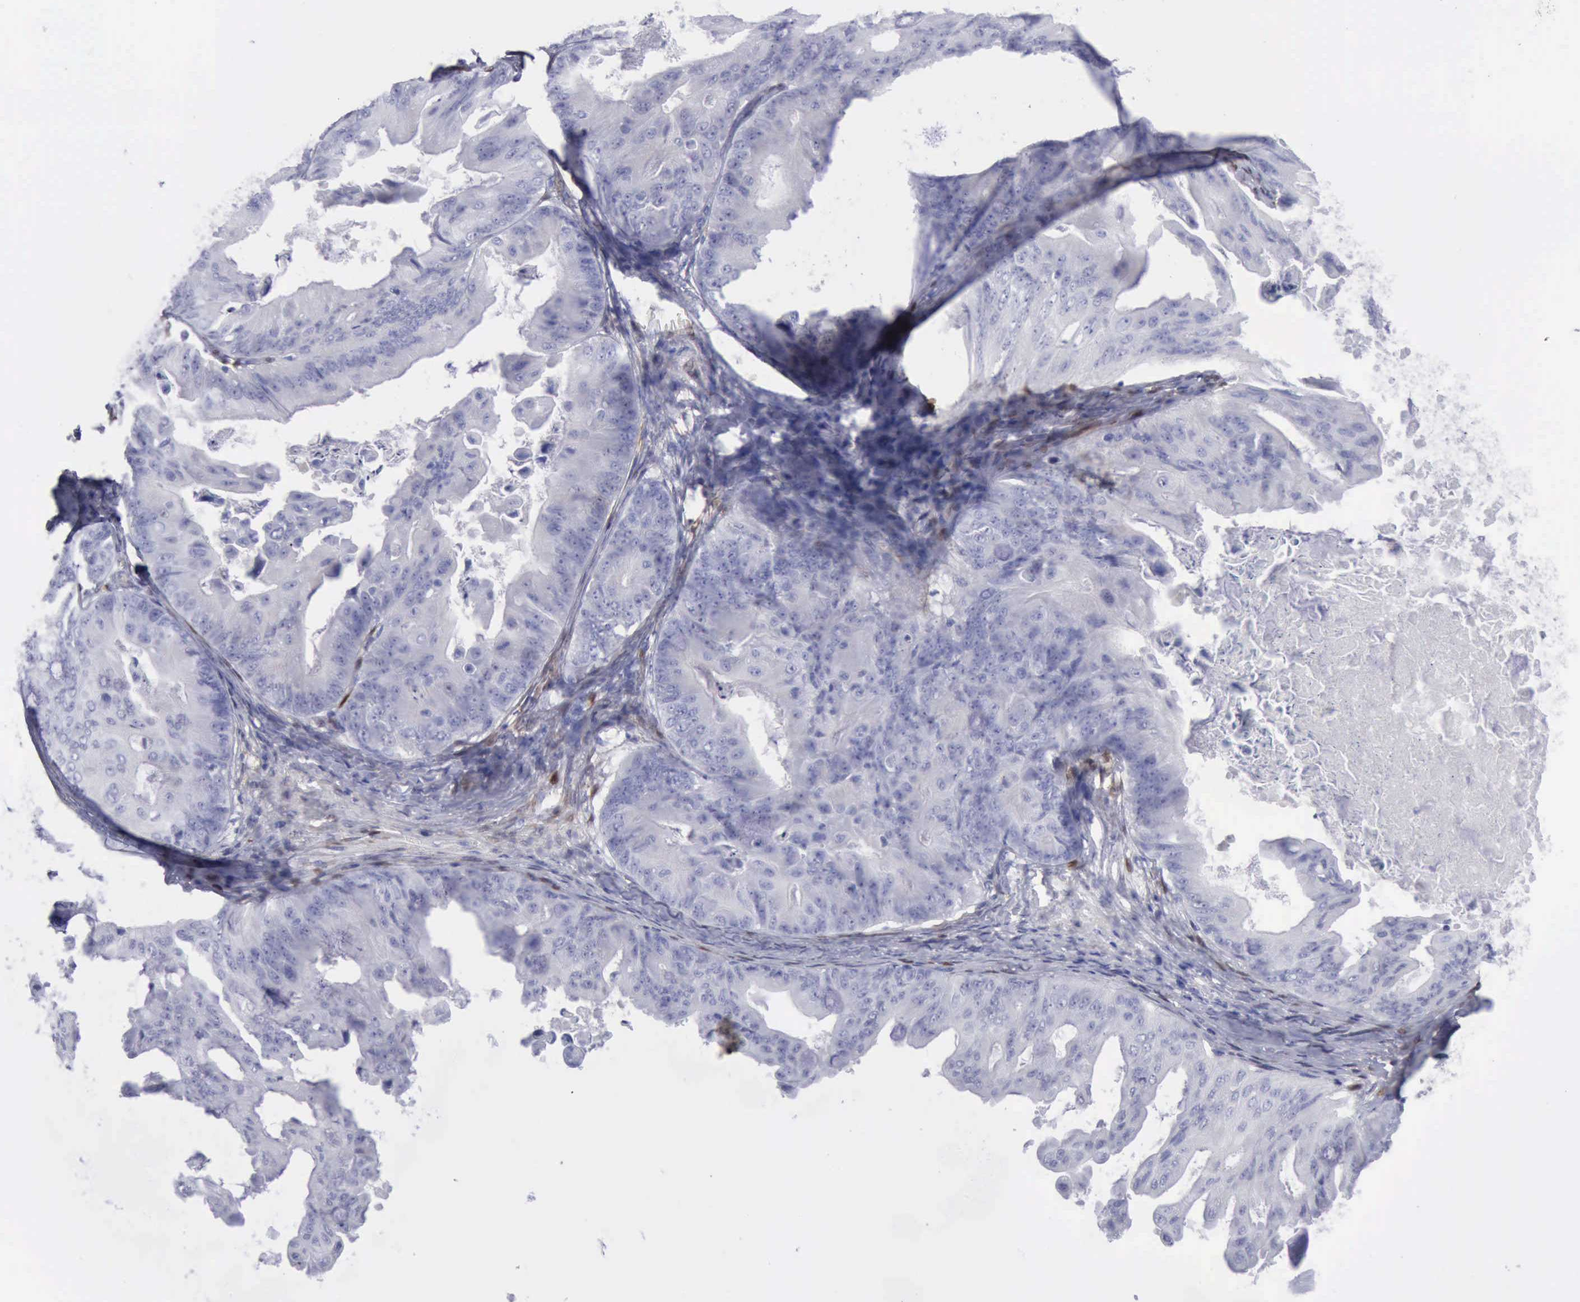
{"staining": {"intensity": "negative", "quantity": "none", "location": "none"}, "tissue": "ovarian cancer", "cell_type": "Tumor cells", "image_type": "cancer", "snomed": [{"axis": "morphology", "description": "Cystadenocarcinoma, mucinous, NOS"}, {"axis": "topography", "description": "Ovary"}], "caption": "DAB immunohistochemical staining of mucinous cystadenocarcinoma (ovarian) demonstrates no significant expression in tumor cells.", "gene": "FHL1", "patient": {"sex": "female", "age": 37}}